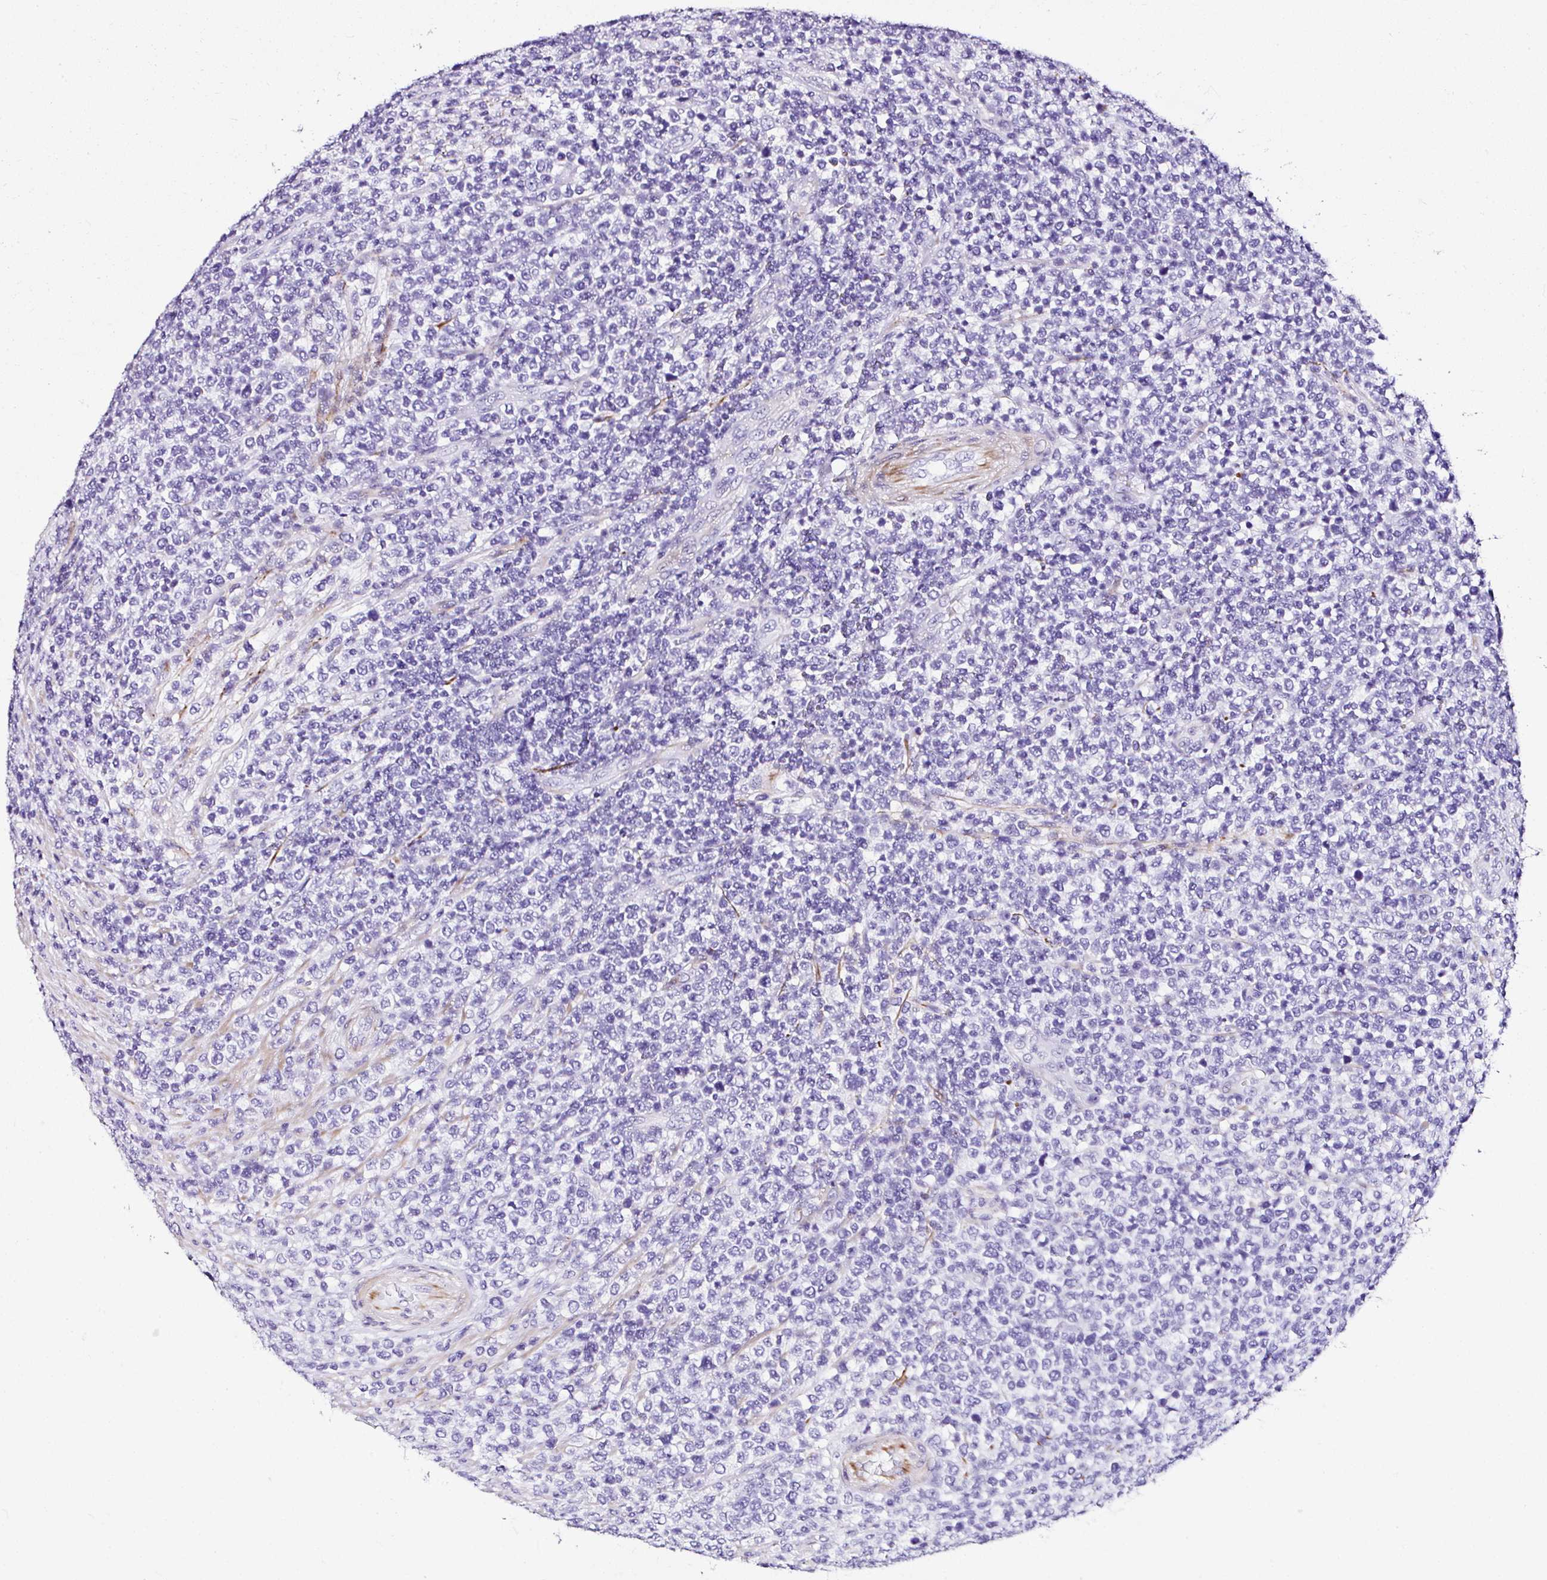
{"staining": {"intensity": "negative", "quantity": "none", "location": "none"}, "tissue": "lymphoma", "cell_type": "Tumor cells", "image_type": "cancer", "snomed": [{"axis": "morphology", "description": "Malignant lymphoma, non-Hodgkin's type, High grade"}, {"axis": "topography", "description": "Soft tissue"}], "caption": "Immunohistochemical staining of human malignant lymphoma, non-Hodgkin's type (high-grade) shows no significant positivity in tumor cells.", "gene": "DEPDC5", "patient": {"sex": "female", "age": 56}}